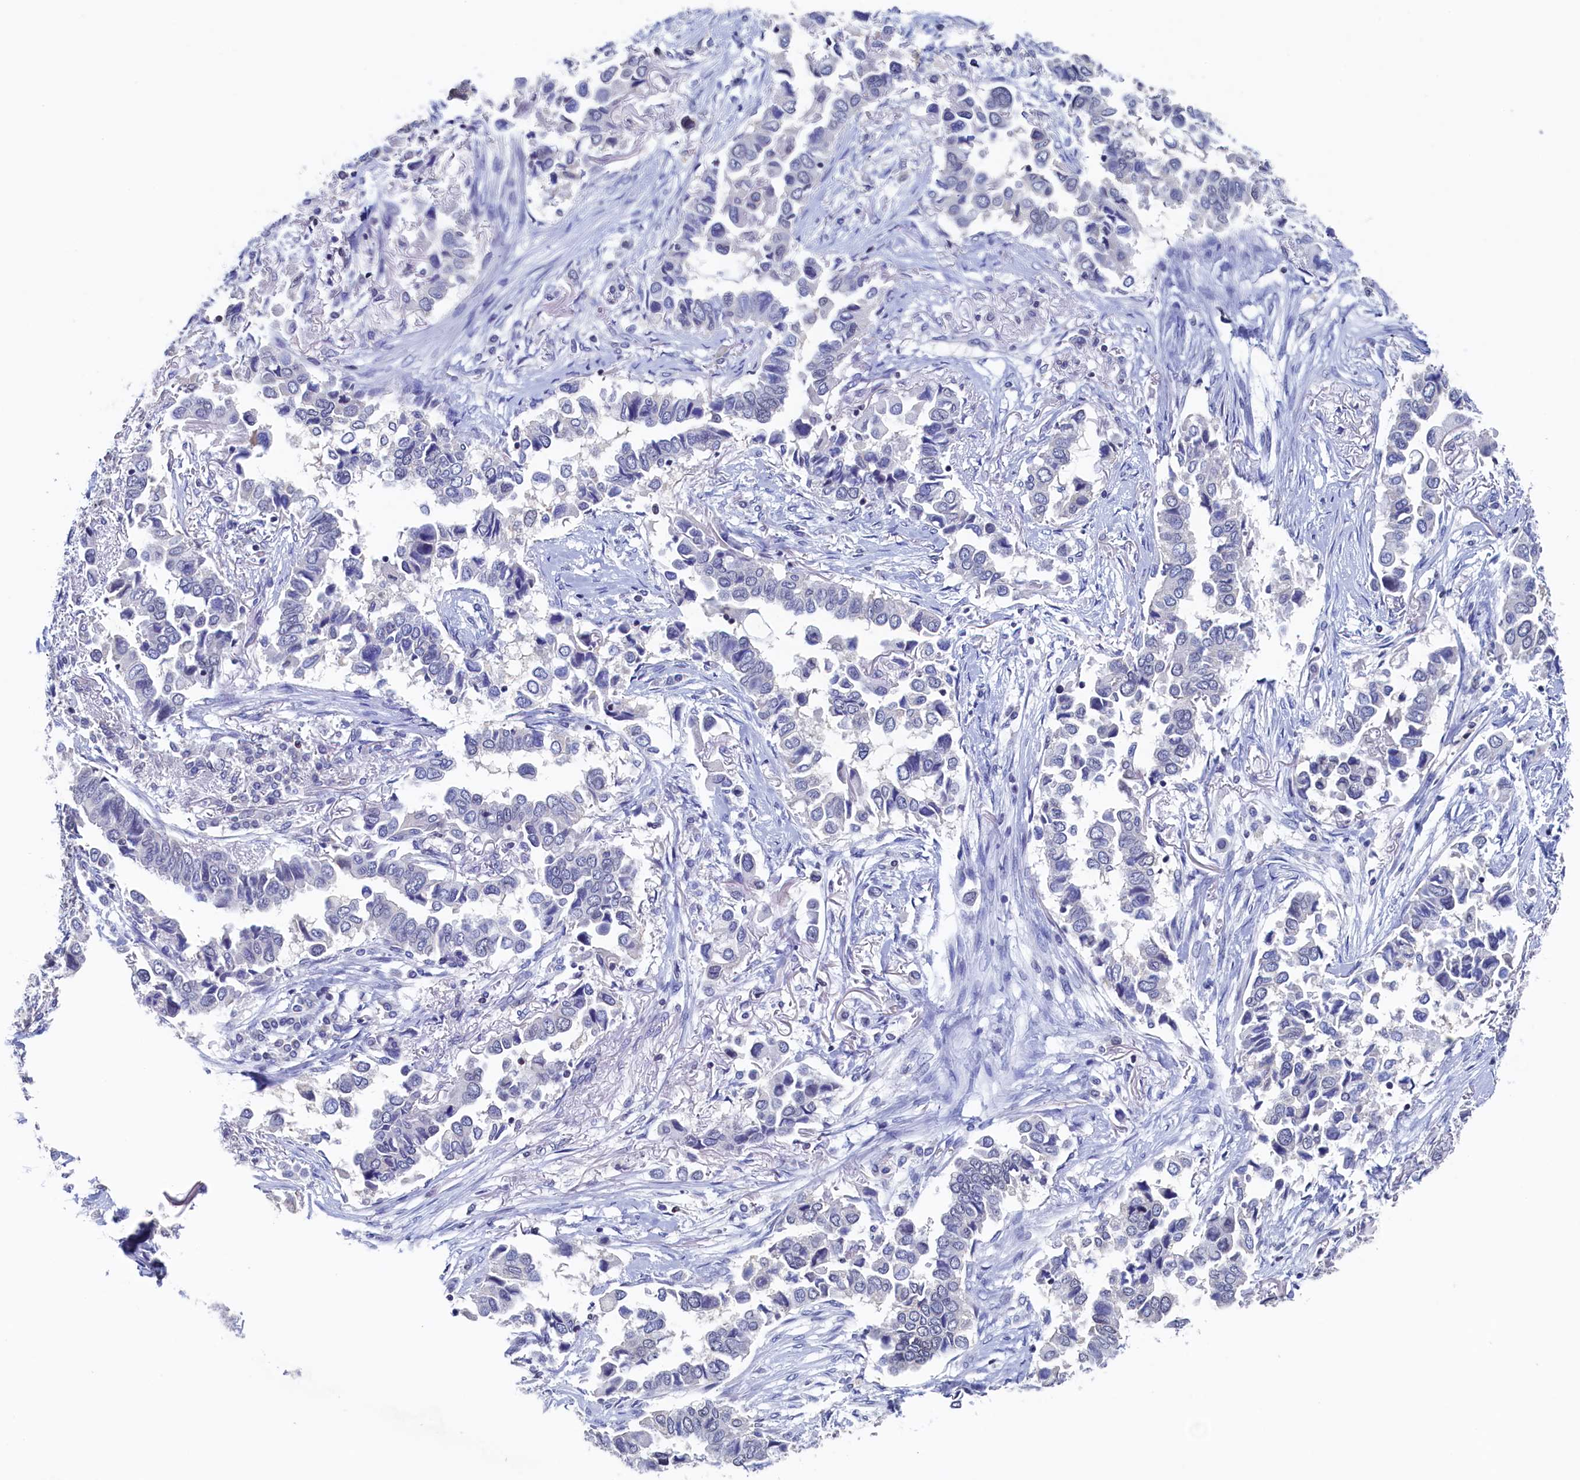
{"staining": {"intensity": "negative", "quantity": "none", "location": "none"}, "tissue": "lung cancer", "cell_type": "Tumor cells", "image_type": "cancer", "snomed": [{"axis": "morphology", "description": "Adenocarcinoma, NOS"}, {"axis": "topography", "description": "Lung"}], "caption": "DAB (3,3'-diaminobenzidine) immunohistochemical staining of lung adenocarcinoma shows no significant expression in tumor cells. The staining was performed using DAB to visualize the protein expression in brown, while the nuclei were stained in blue with hematoxylin (Magnification: 20x).", "gene": "C11orf54", "patient": {"sex": "female", "age": 76}}